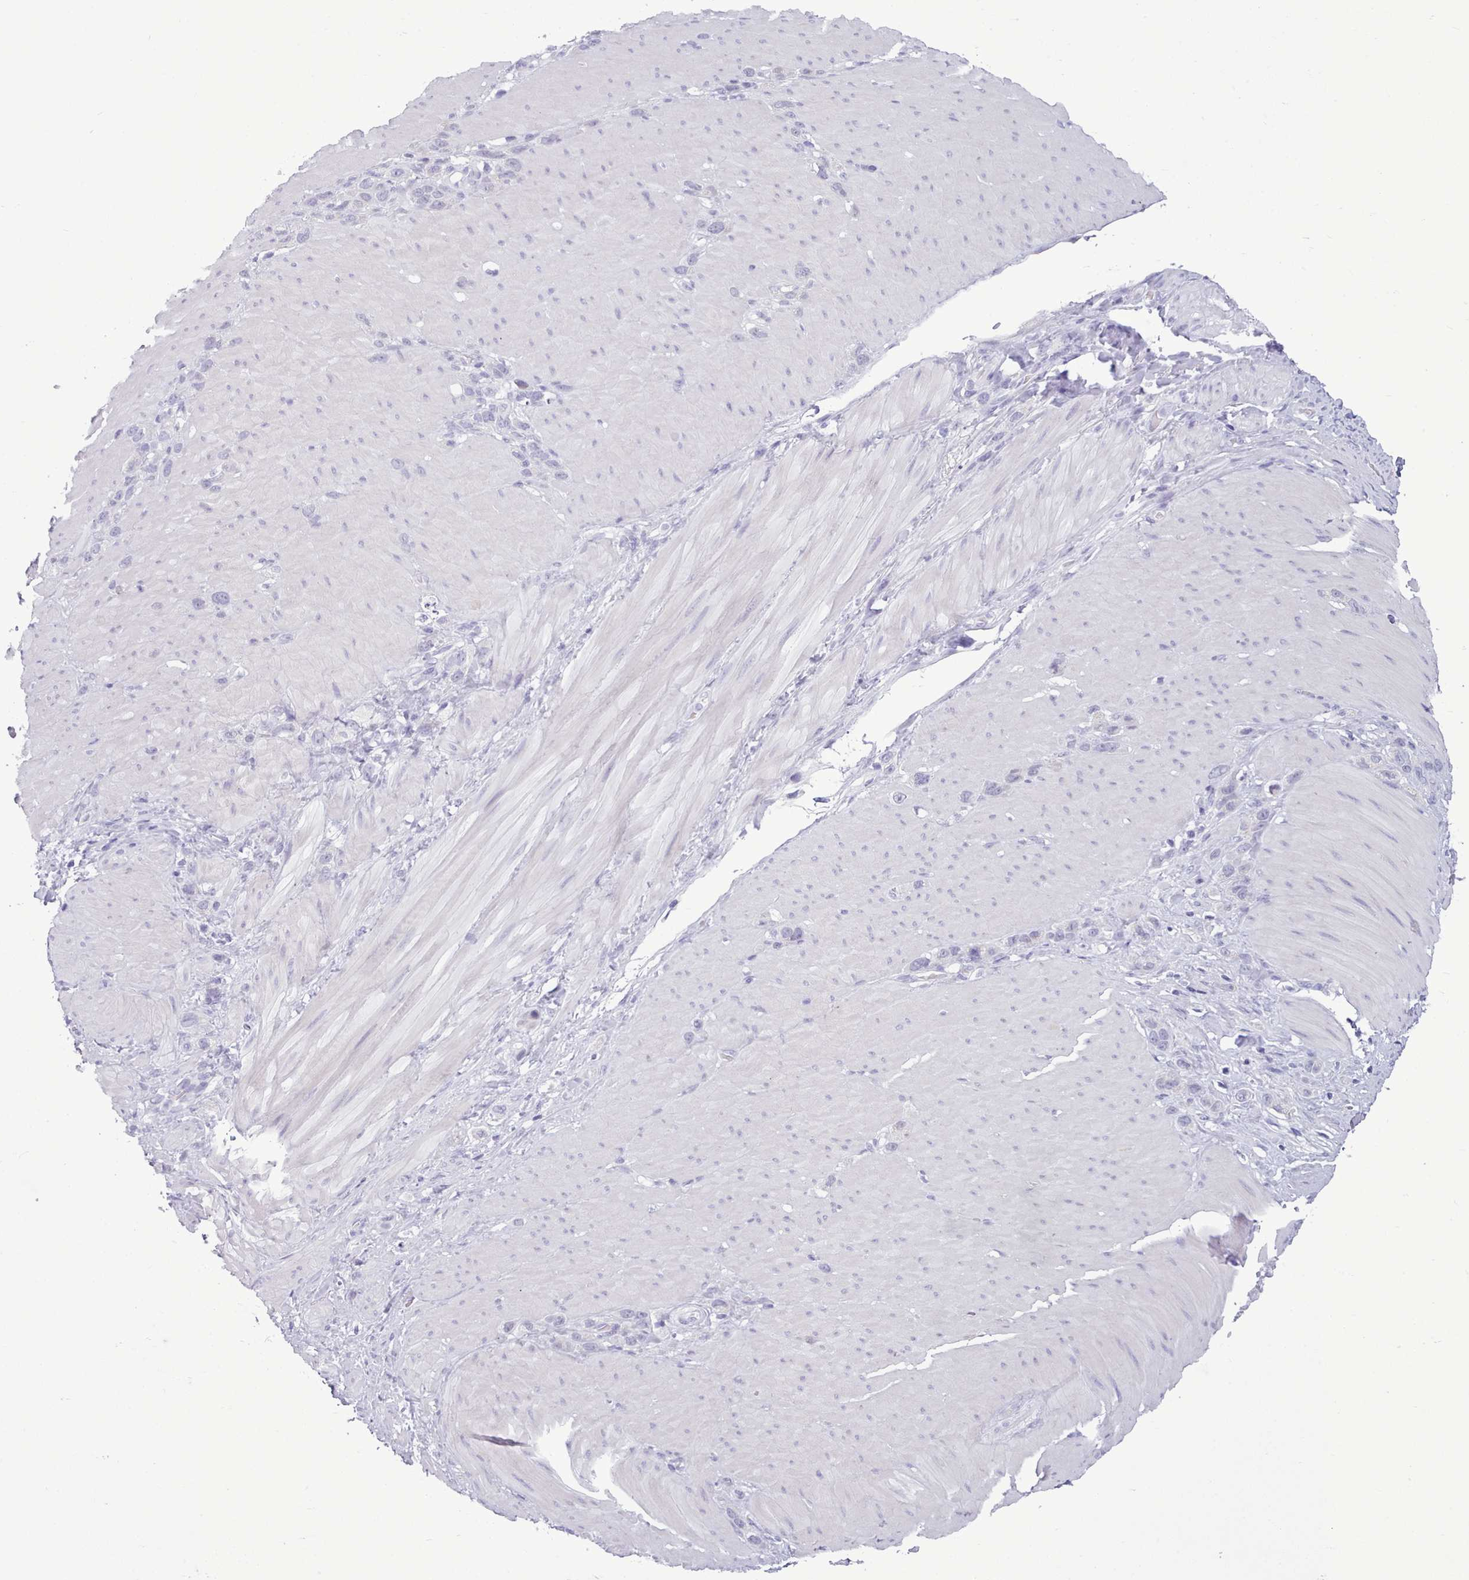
{"staining": {"intensity": "negative", "quantity": "none", "location": "none"}, "tissue": "stomach cancer", "cell_type": "Tumor cells", "image_type": "cancer", "snomed": [{"axis": "morphology", "description": "Adenocarcinoma, NOS"}, {"axis": "topography", "description": "Stomach"}], "caption": "Human stomach cancer stained for a protein using immunohistochemistry (IHC) displays no staining in tumor cells.", "gene": "FBXO48", "patient": {"sex": "female", "age": 65}}